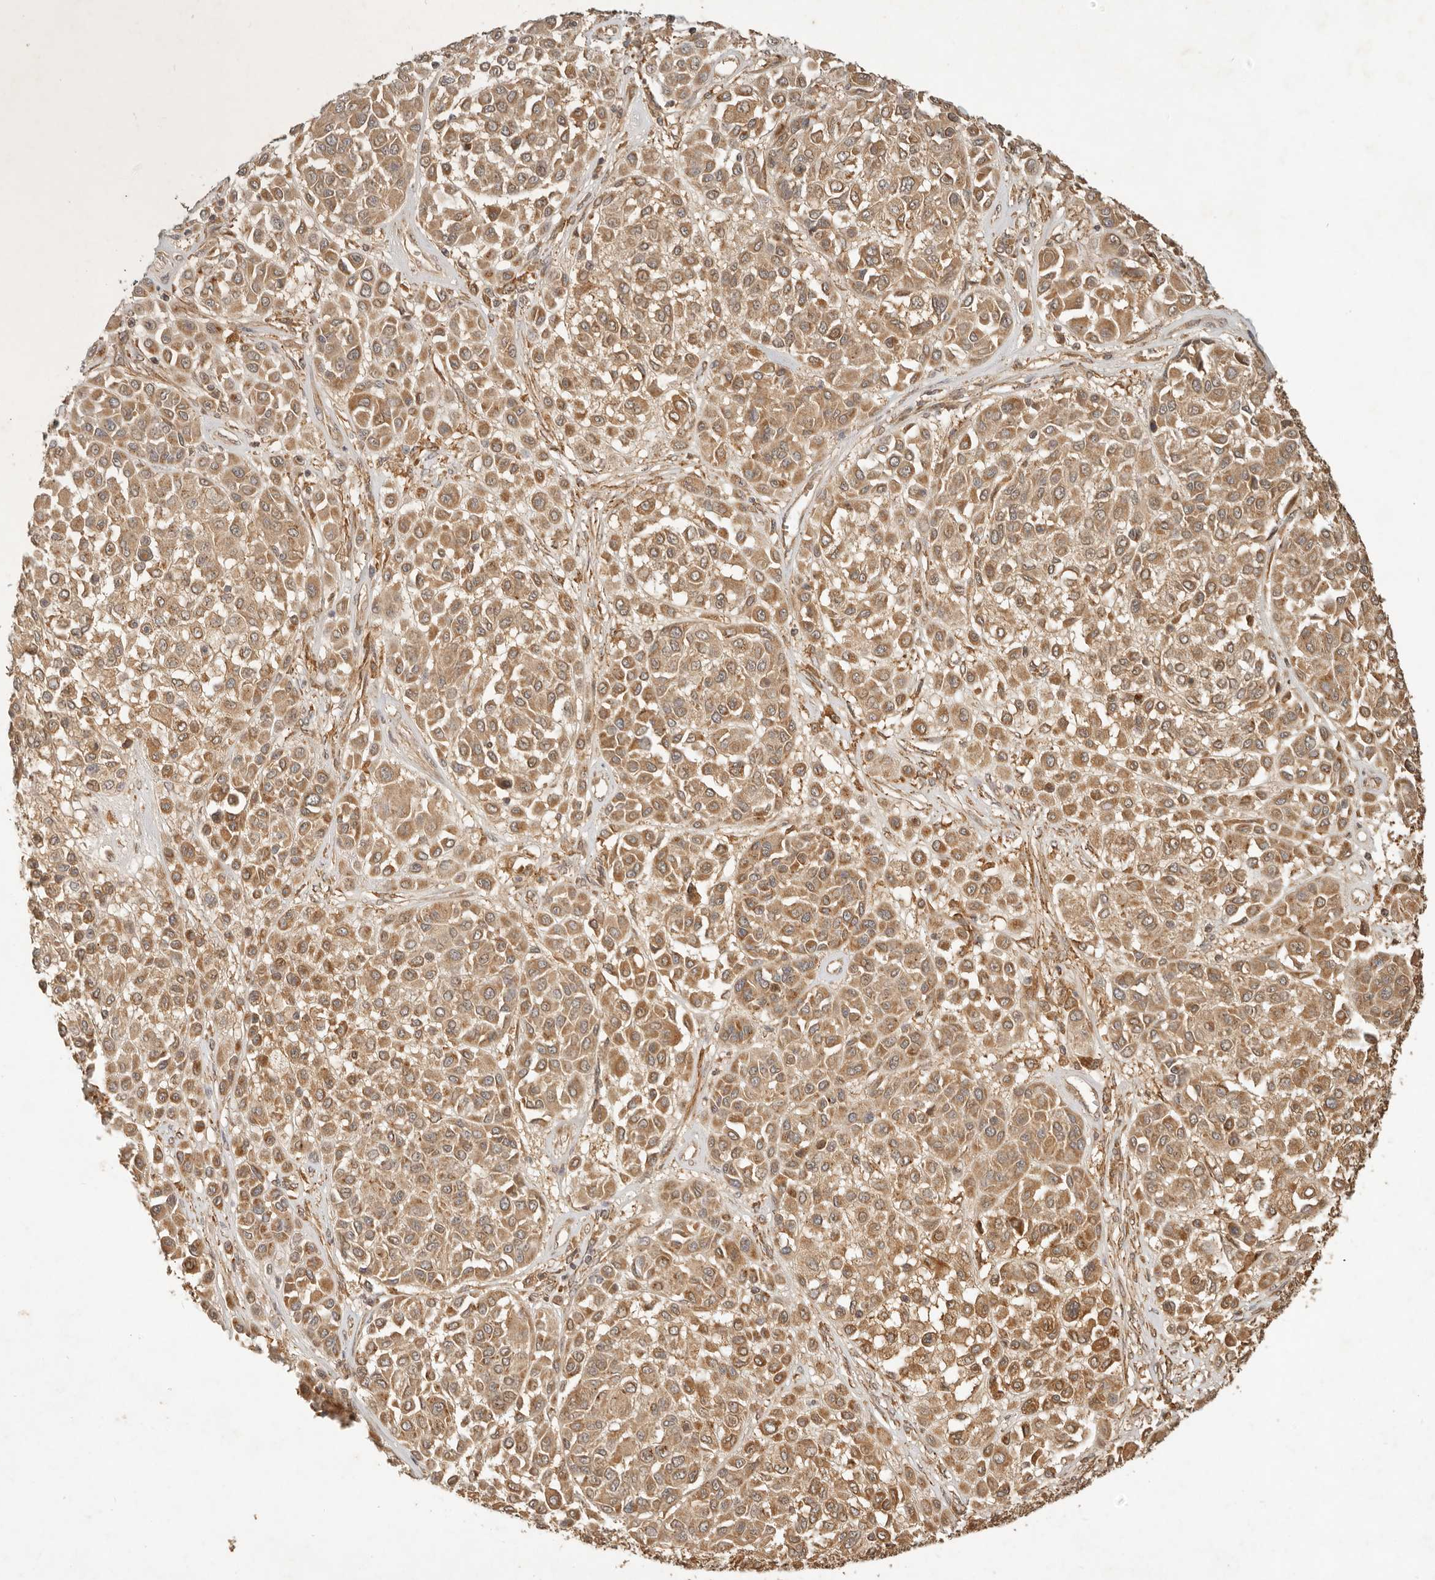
{"staining": {"intensity": "moderate", "quantity": ">75%", "location": "cytoplasmic/membranous"}, "tissue": "melanoma", "cell_type": "Tumor cells", "image_type": "cancer", "snomed": [{"axis": "morphology", "description": "Malignant melanoma, Metastatic site"}, {"axis": "topography", "description": "Soft tissue"}], "caption": "IHC of human melanoma reveals medium levels of moderate cytoplasmic/membranous positivity in about >75% of tumor cells. Using DAB (3,3'-diaminobenzidine) (brown) and hematoxylin (blue) stains, captured at high magnification using brightfield microscopy.", "gene": "CLEC4C", "patient": {"sex": "male", "age": 41}}